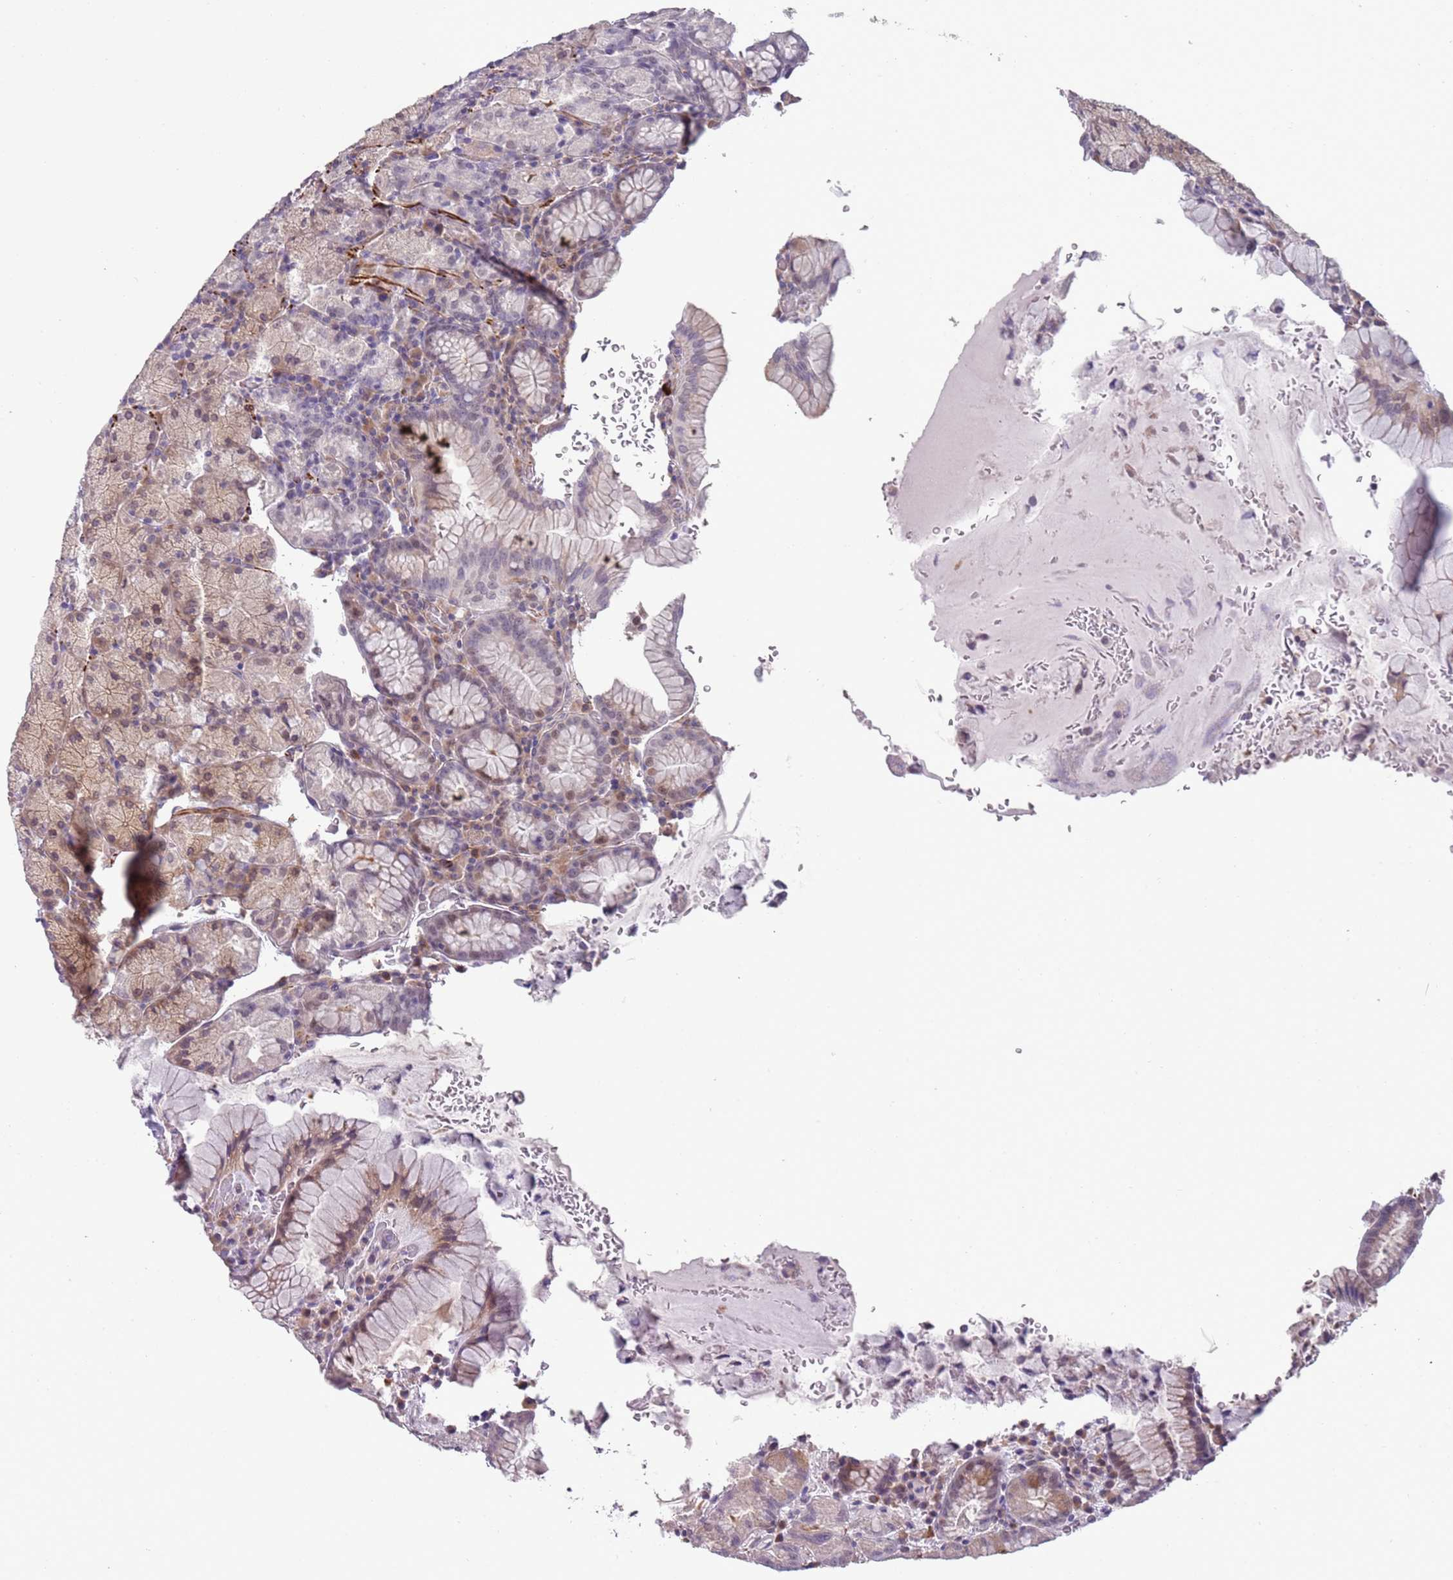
{"staining": {"intensity": "weak", "quantity": "<25%", "location": "nuclear"}, "tissue": "stomach", "cell_type": "Glandular cells", "image_type": "normal", "snomed": [{"axis": "morphology", "description": "Normal tissue, NOS"}, {"axis": "topography", "description": "Stomach, upper"}, {"axis": "topography", "description": "Stomach, lower"}], "caption": "The immunohistochemistry histopathology image has no significant expression in glandular cells of stomach. (DAB (3,3'-diaminobenzidine) immunohistochemistry, high magnification).", "gene": "ENSG00000271254", "patient": {"sex": "male", "age": 80}}